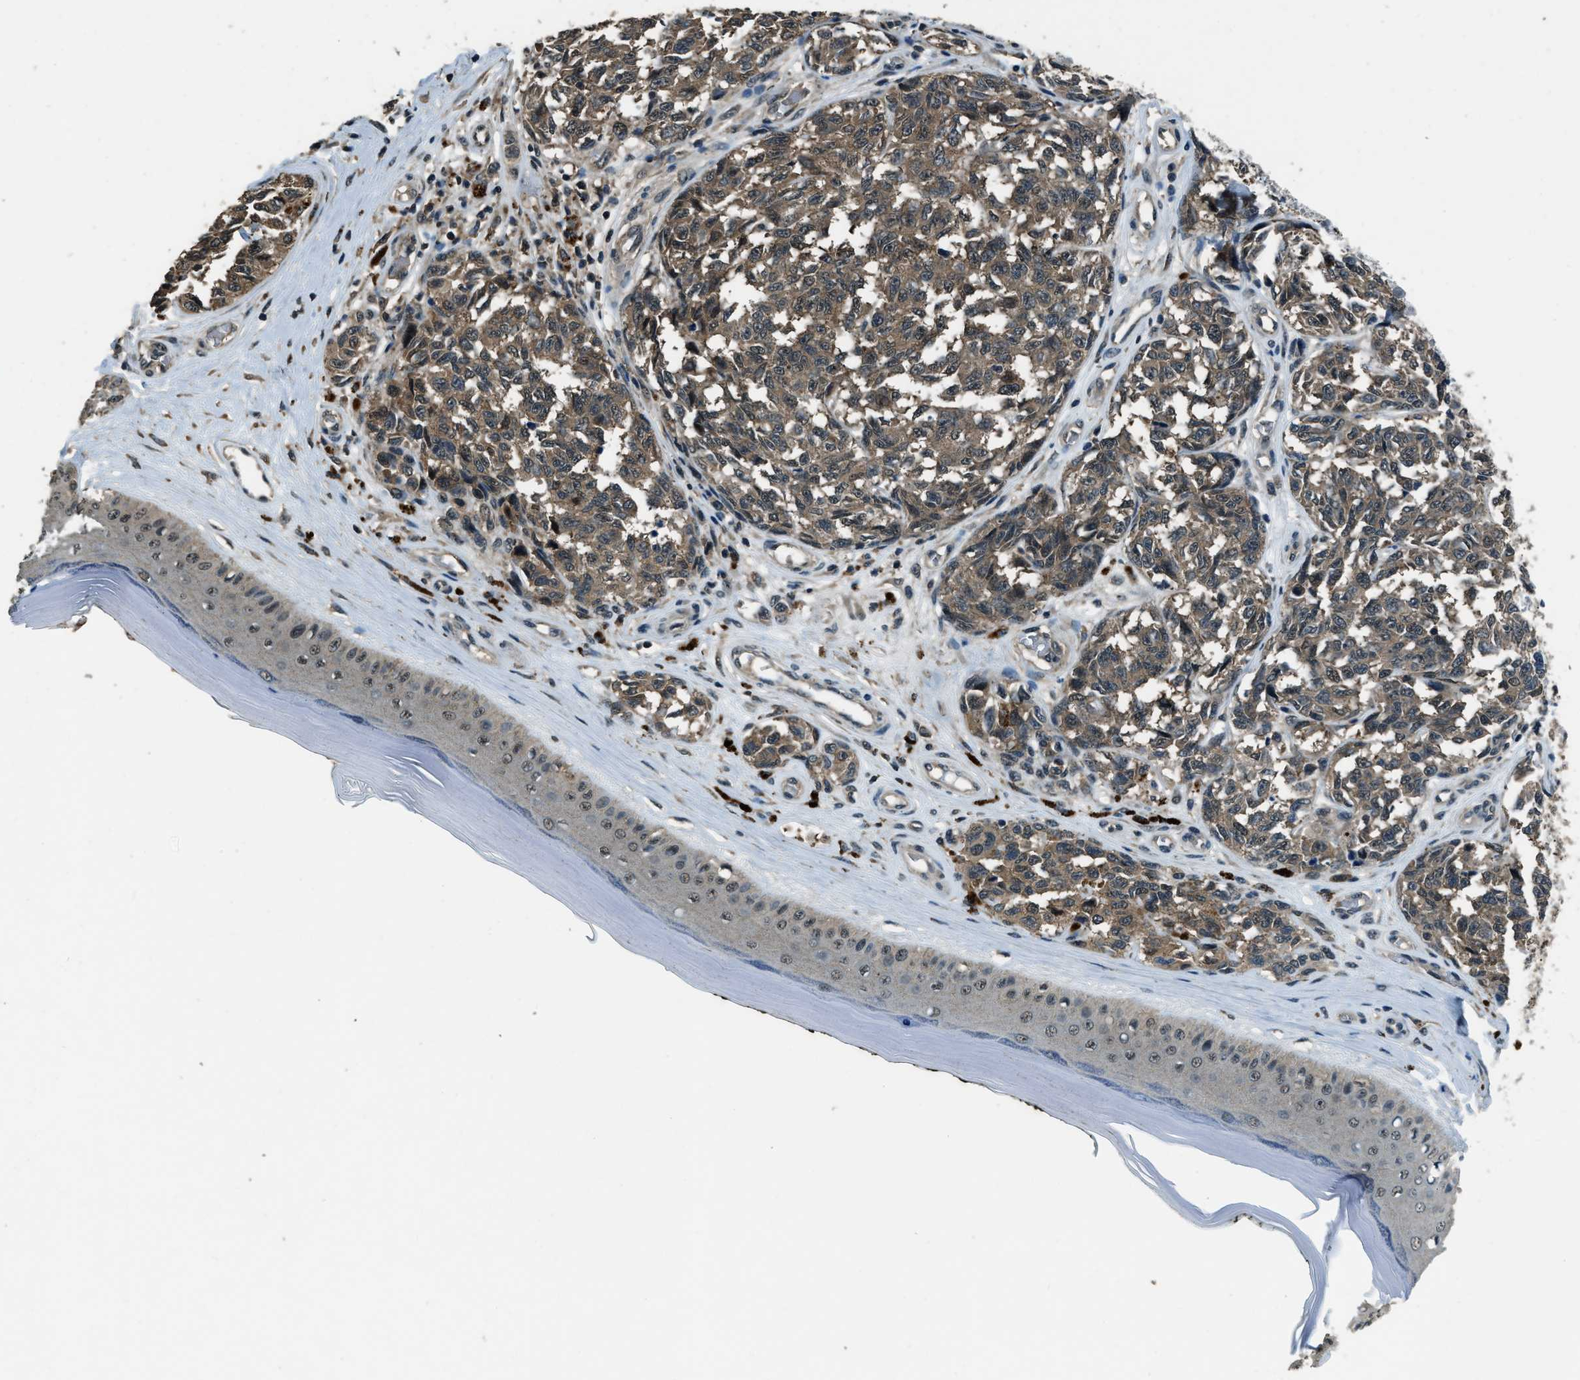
{"staining": {"intensity": "moderate", "quantity": ">75%", "location": "cytoplasmic/membranous"}, "tissue": "melanoma", "cell_type": "Tumor cells", "image_type": "cancer", "snomed": [{"axis": "morphology", "description": "Malignant melanoma, NOS"}, {"axis": "topography", "description": "Skin"}], "caption": "A micrograph of malignant melanoma stained for a protein demonstrates moderate cytoplasmic/membranous brown staining in tumor cells.", "gene": "NUDCD3", "patient": {"sex": "female", "age": 64}}